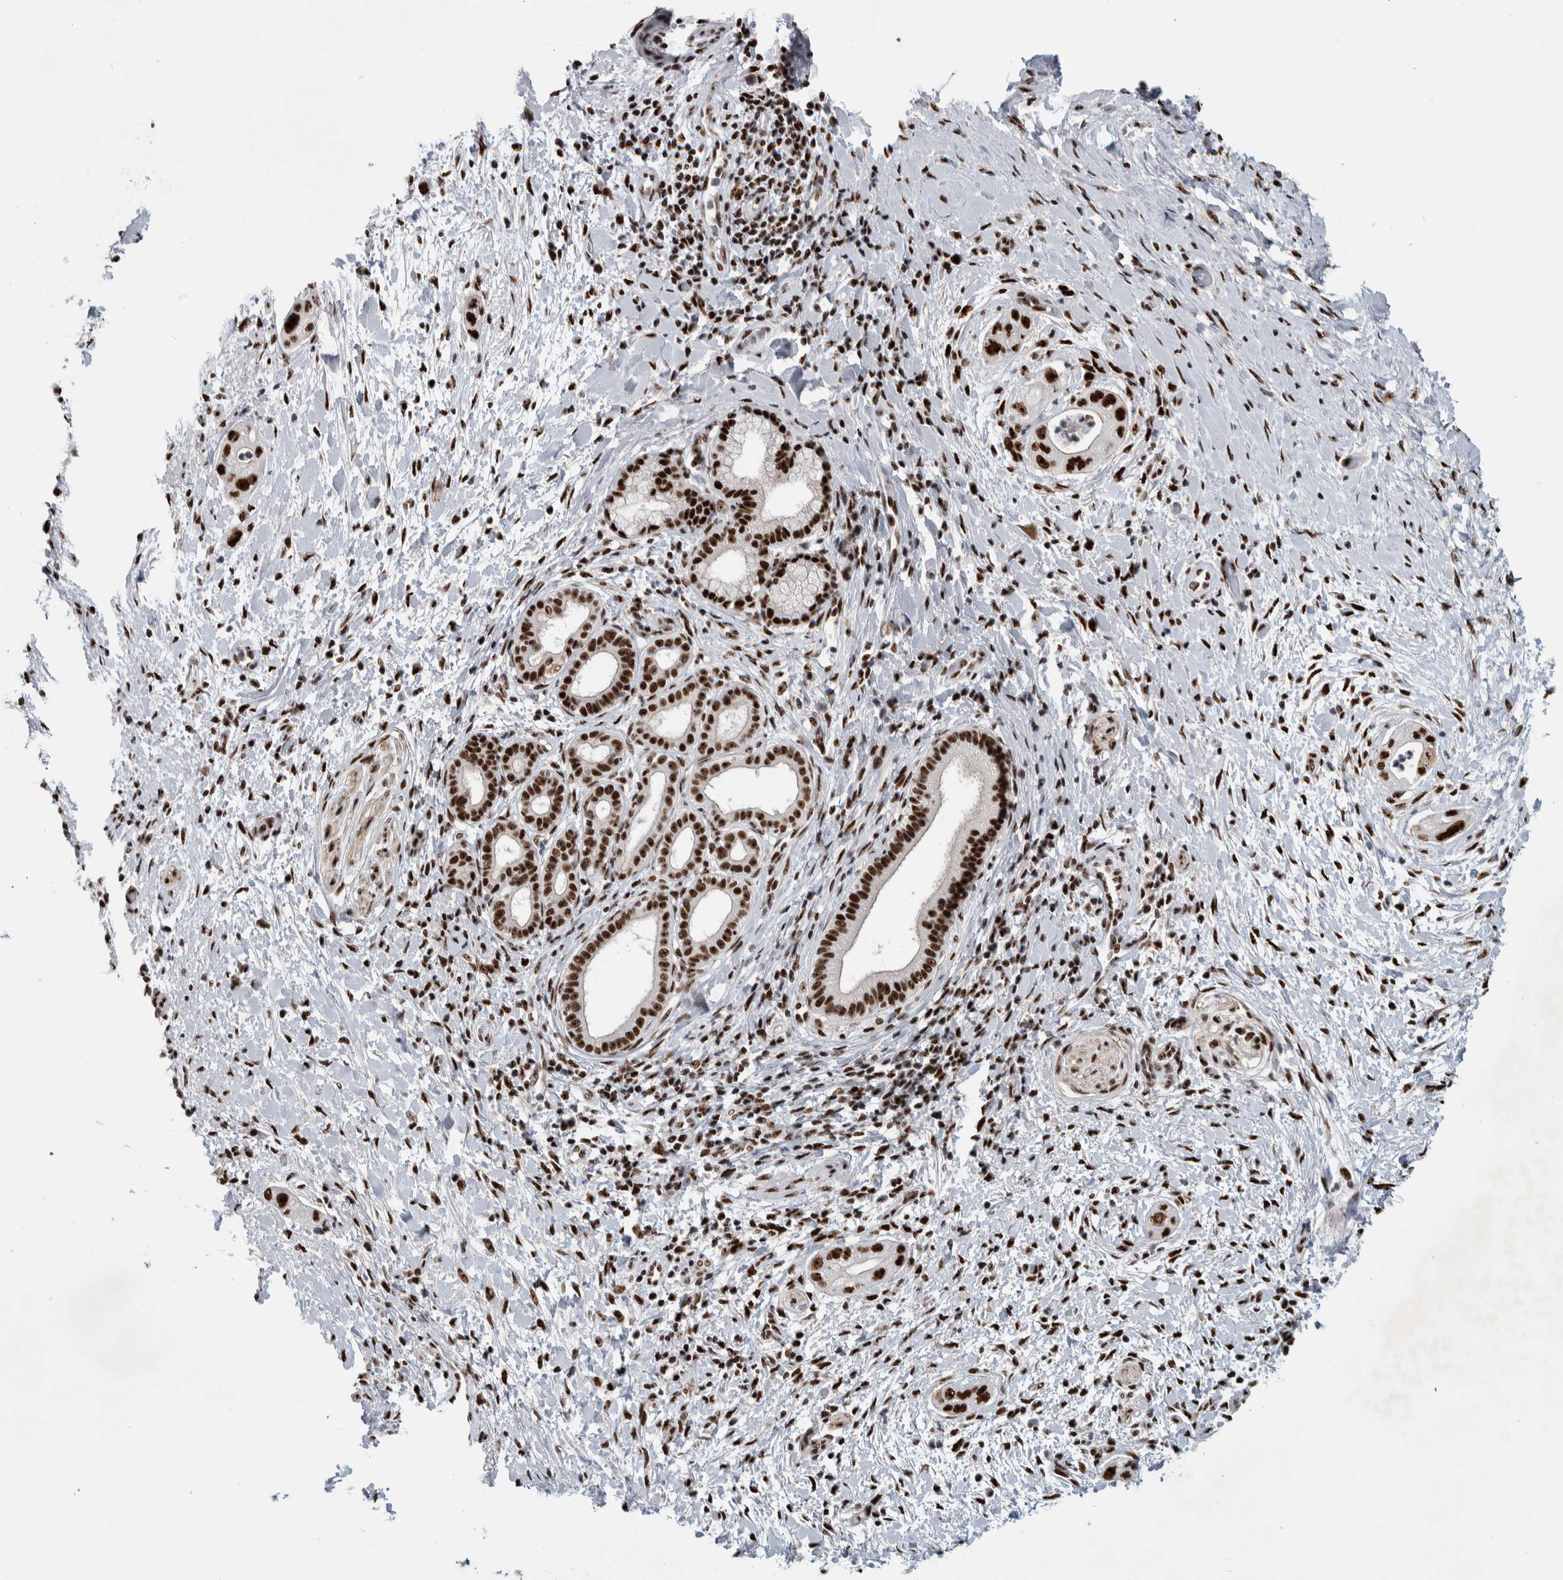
{"staining": {"intensity": "strong", "quantity": ">75%", "location": "nuclear"}, "tissue": "pancreatic cancer", "cell_type": "Tumor cells", "image_type": "cancer", "snomed": [{"axis": "morphology", "description": "Adenocarcinoma, NOS"}, {"axis": "topography", "description": "Pancreas"}], "caption": "Protein analysis of pancreatic adenocarcinoma tissue displays strong nuclear staining in approximately >75% of tumor cells.", "gene": "NCL", "patient": {"sex": "male", "age": 58}}